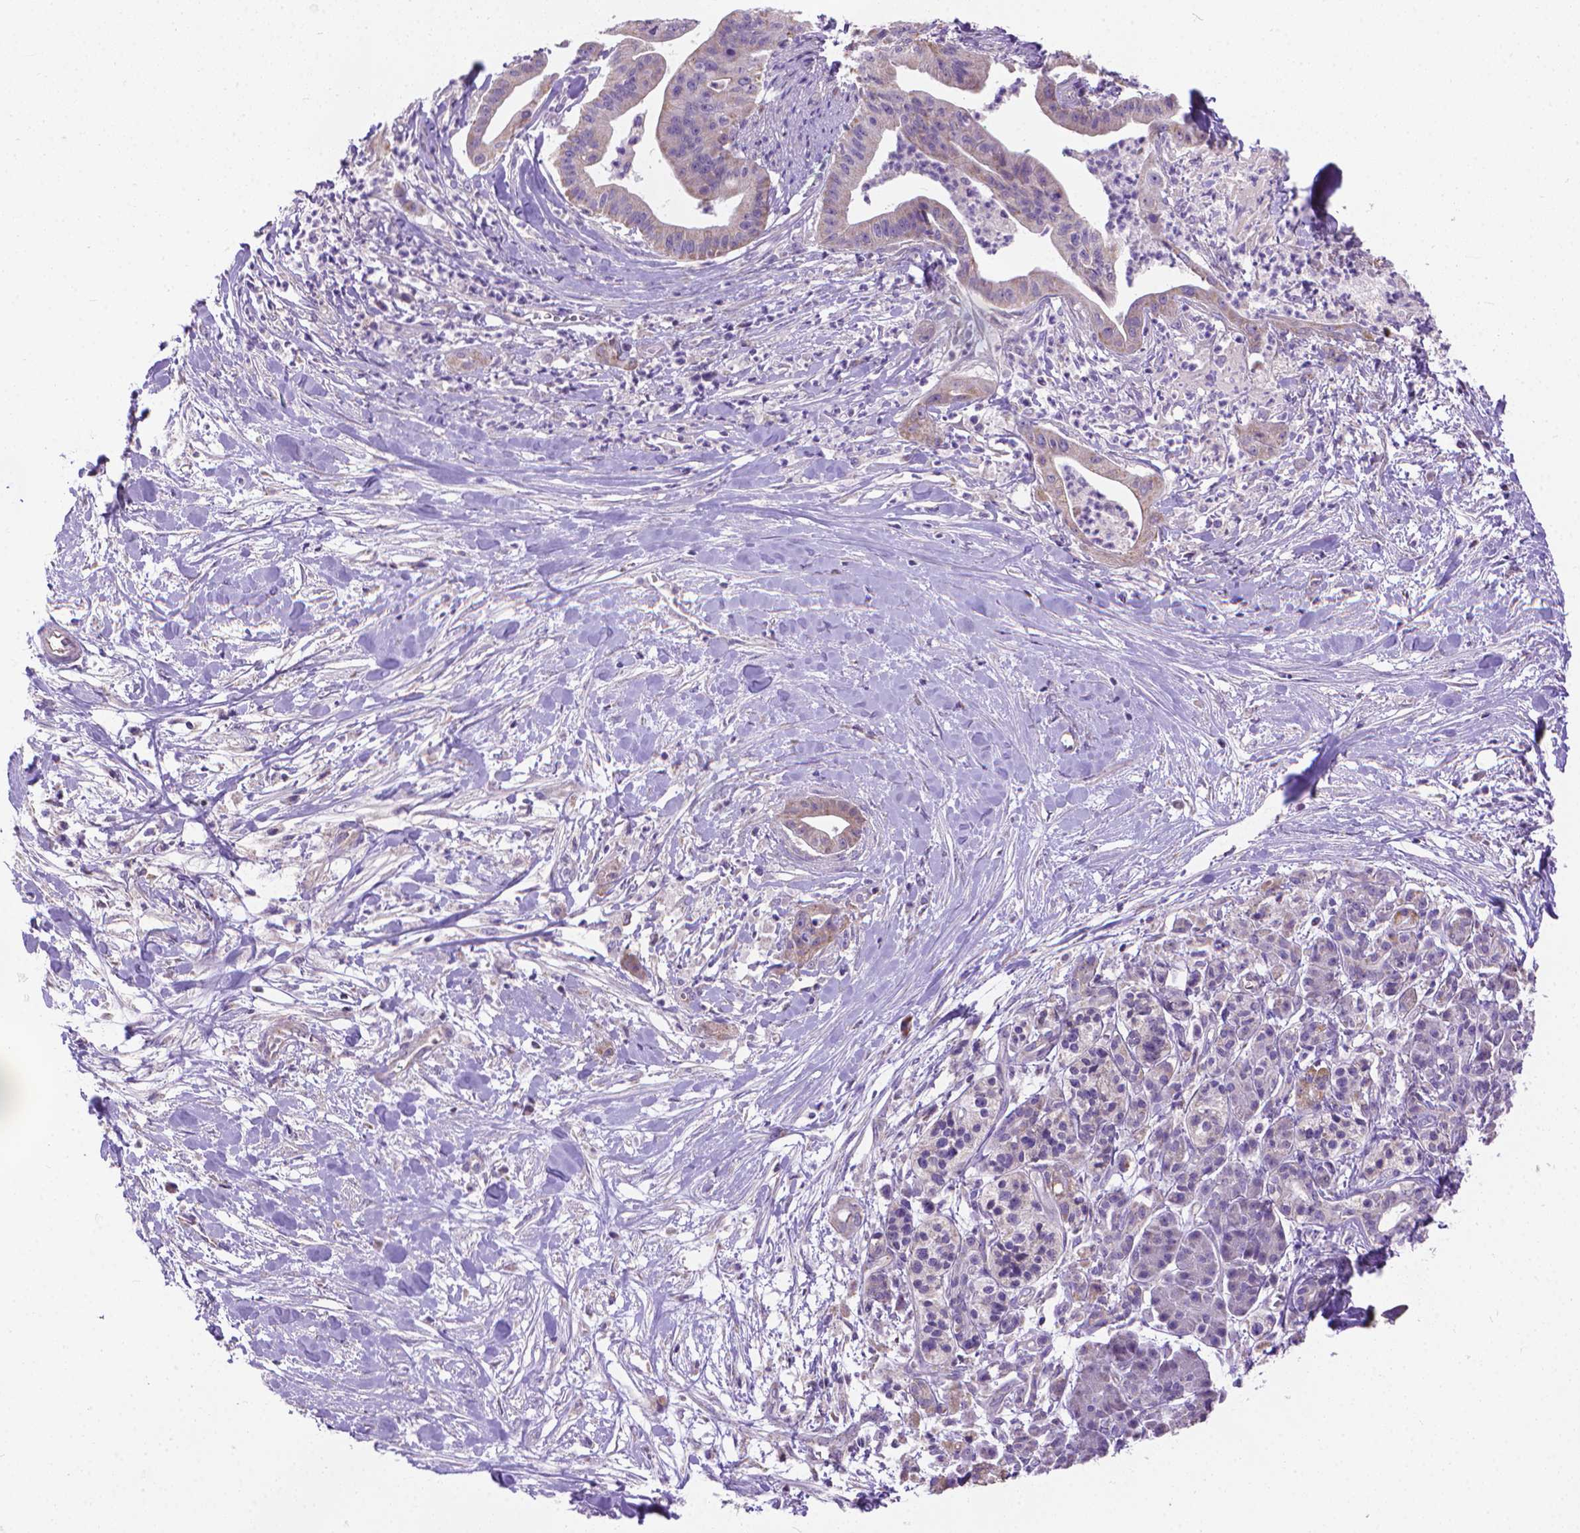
{"staining": {"intensity": "weak", "quantity": "25%-75%", "location": "cytoplasmic/membranous"}, "tissue": "pancreatic cancer", "cell_type": "Tumor cells", "image_type": "cancer", "snomed": [{"axis": "morphology", "description": "Normal tissue, NOS"}, {"axis": "morphology", "description": "Adenocarcinoma, NOS"}, {"axis": "topography", "description": "Lymph node"}, {"axis": "topography", "description": "Pancreas"}], "caption": "Approximately 25%-75% of tumor cells in adenocarcinoma (pancreatic) exhibit weak cytoplasmic/membranous protein positivity as visualized by brown immunohistochemical staining.", "gene": "SYN1", "patient": {"sex": "female", "age": 58}}